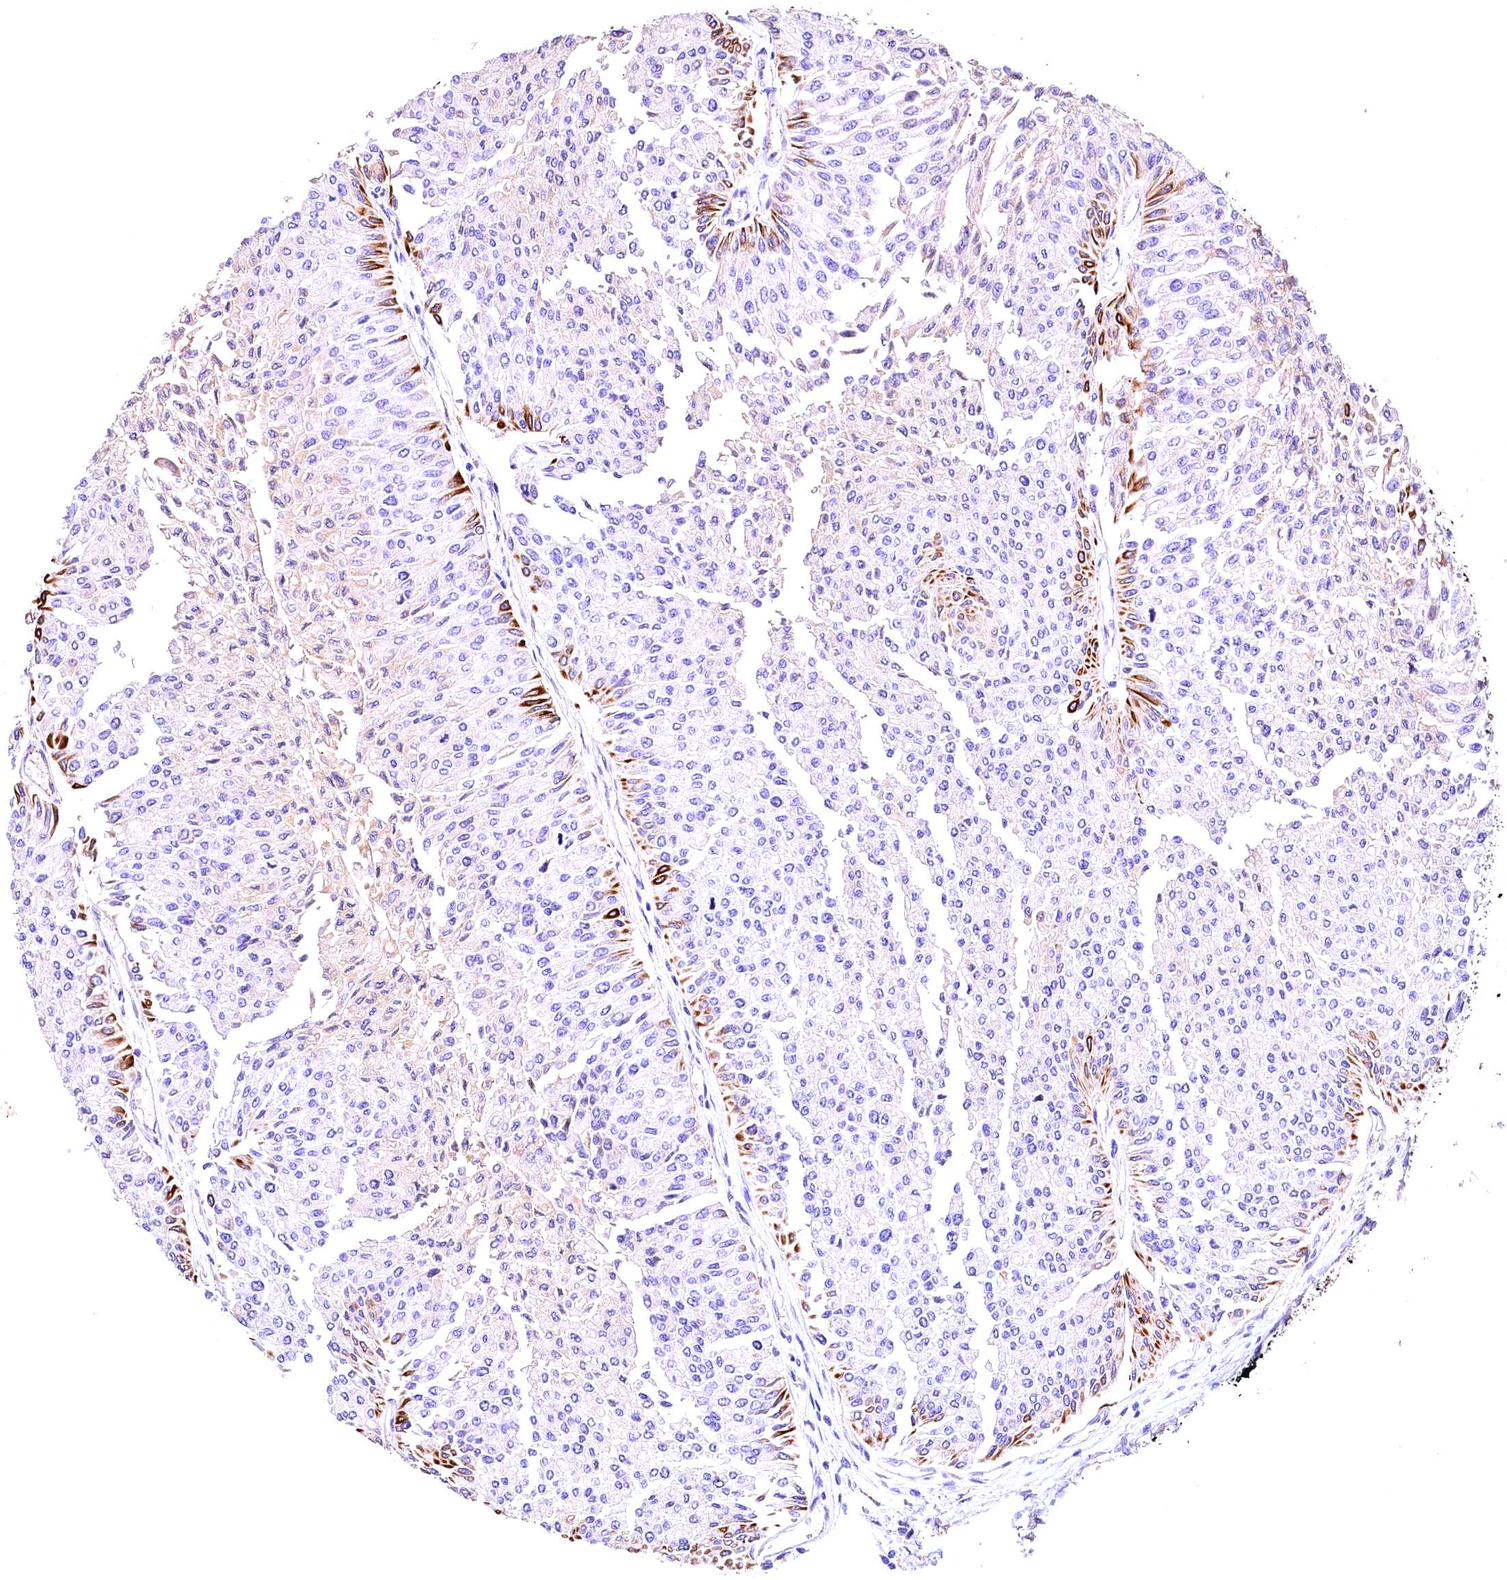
{"staining": {"intensity": "strong", "quantity": "<25%", "location": "cytoplasmic/membranous"}, "tissue": "urothelial cancer", "cell_type": "Tumor cells", "image_type": "cancer", "snomed": [{"axis": "morphology", "description": "Urothelial carcinoma, Low grade"}, {"axis": "topography", "description": "Urinary bladder"}], "caption": "Immunohistochemical staining of human urothelial cancer demonstrates medium levels of strong cytoplasmic/membranous protein staining in approximately <25% of tumor cells.", "gene": "ARMC6", "patient": {"sex": "male", "age": 67}}